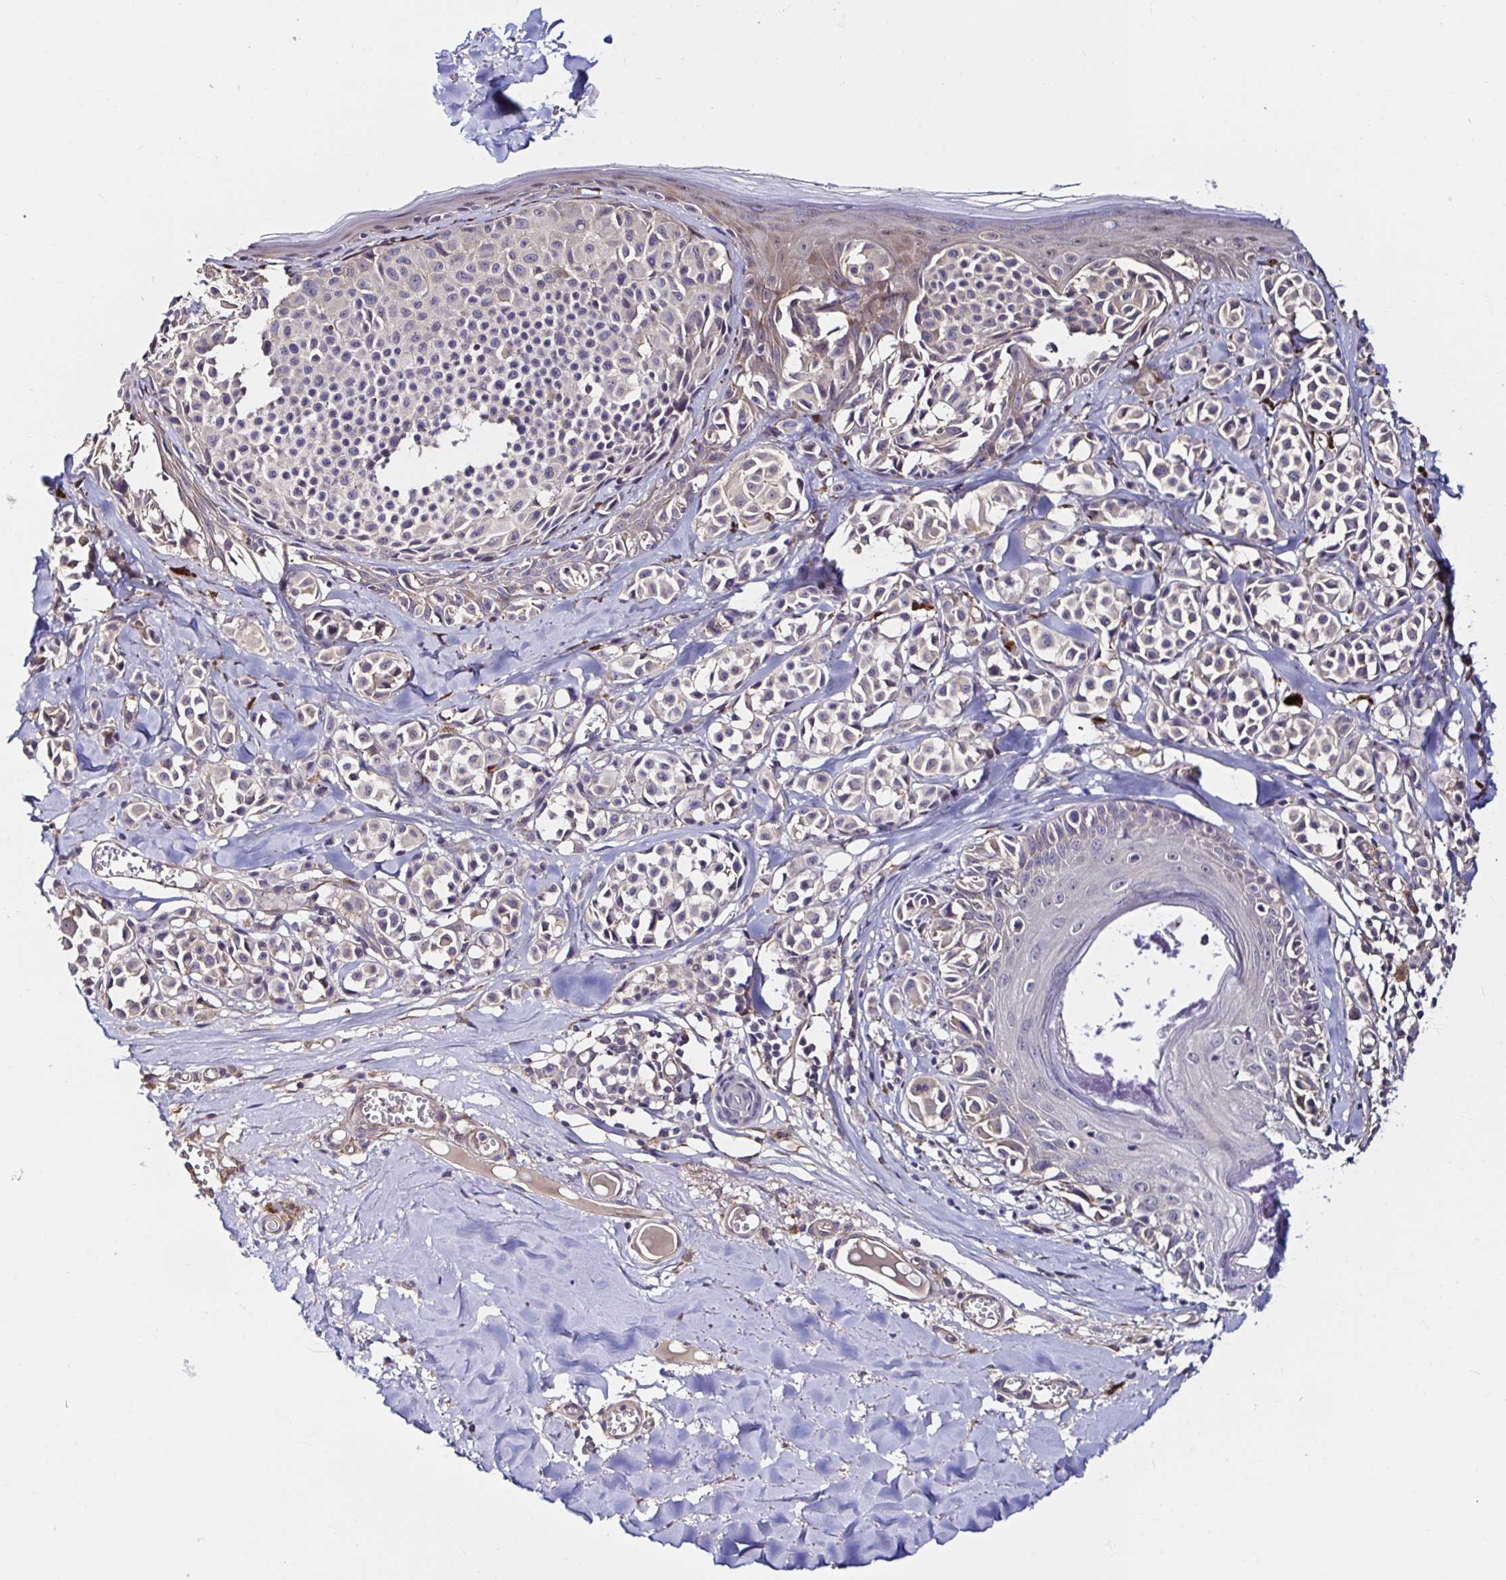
{"staining": {"intensity": "negative", "quantity": "none", "location": "none"}, "tissue": "melanoma", "cell_type": "Tumor cells", "image_type": "cancer", "snomed": [{"axis": "morphology", "description": "Malignant melanoma, NOS"}, {"axis": "topography", "description": "Skin"}], "caption": "Human melanoma stained for a protein using immunohistochemistry (IHC) demonstrates no positivity in tumor cells.", "gene": "RSRP1", "patient": {"sex": "female", "age": 43}}